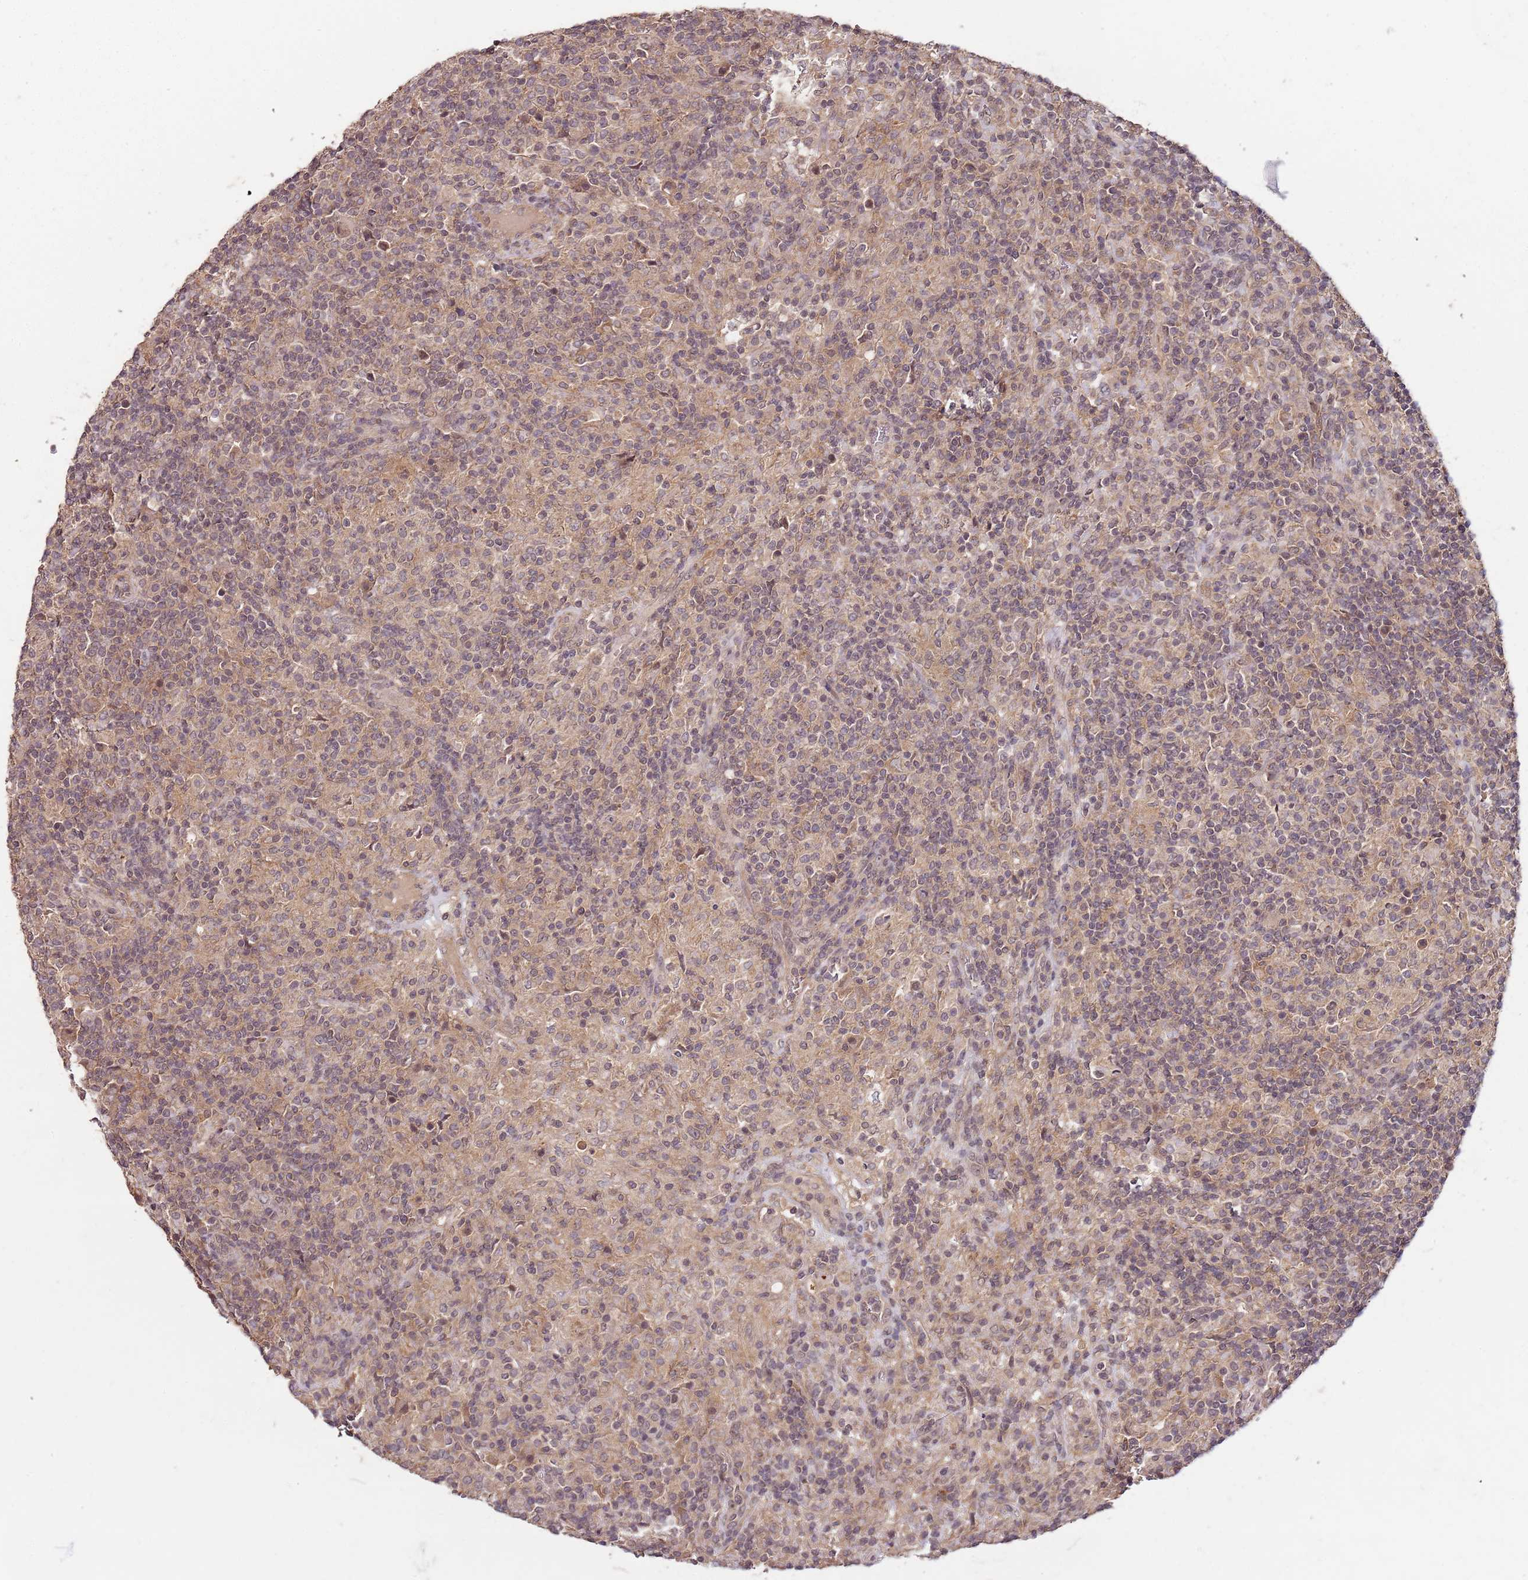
{"staining": {"intensity": "weak", "quantity": "25%-75%", "location": "cytoplasmic/membranous,nuclear"}, "tissue": "lymphoma", "cell_type": "Tumor cells", "image_type": "cancer", "snomed": [{"axis": "morphology", "description": "Hodgkin's disease, NOS"}, {"axis": "topography", "description": "Lymph node"}], "caption": "This micrograph exhibits IHC staining of lymphoma, with low weak cytoplasmic/membranous and nuclear expression in approximately 25%-75% of tumor cells.", "gene": "LIN37", "patient": {"sex": "male", "age": 70}}